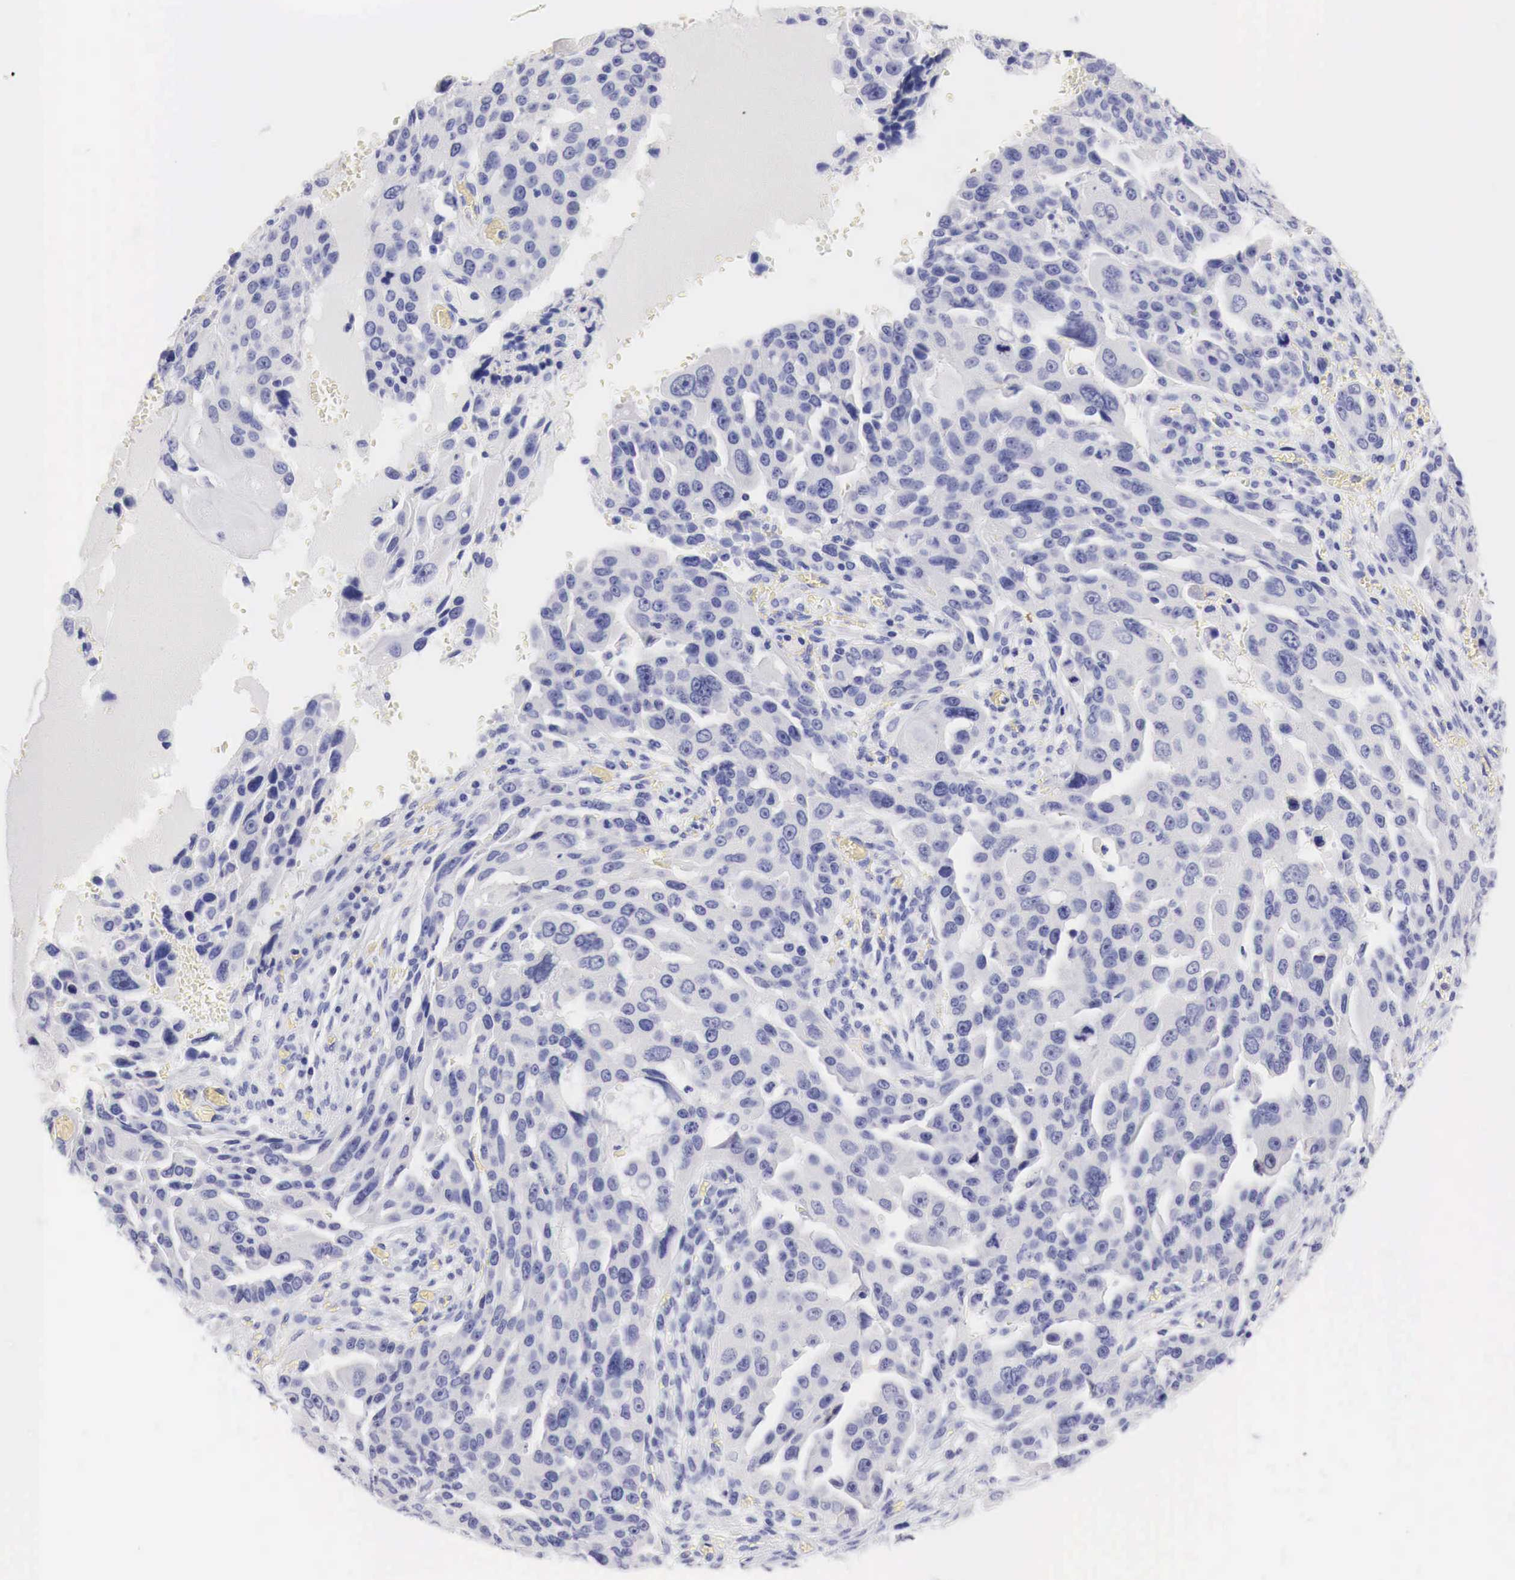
{"staining": {"intensity": "negative", "quantity": "none", "location": "none"}, "tissue": "ovarian cancer", "cell_type": "Tumor cells", "image_type": "cancer", "snomed": [{"axis": "morphology", "description": "Carcinoma, endometroid"}, {"axis": "topography", "description": "Ovary"}], "caption": "Protein analysis of endometroid carcinoma (ovarian) reveals no significant staining in tumor cells.", "gene": "TYR", "patient": {"sex": "female", "age": 75}}